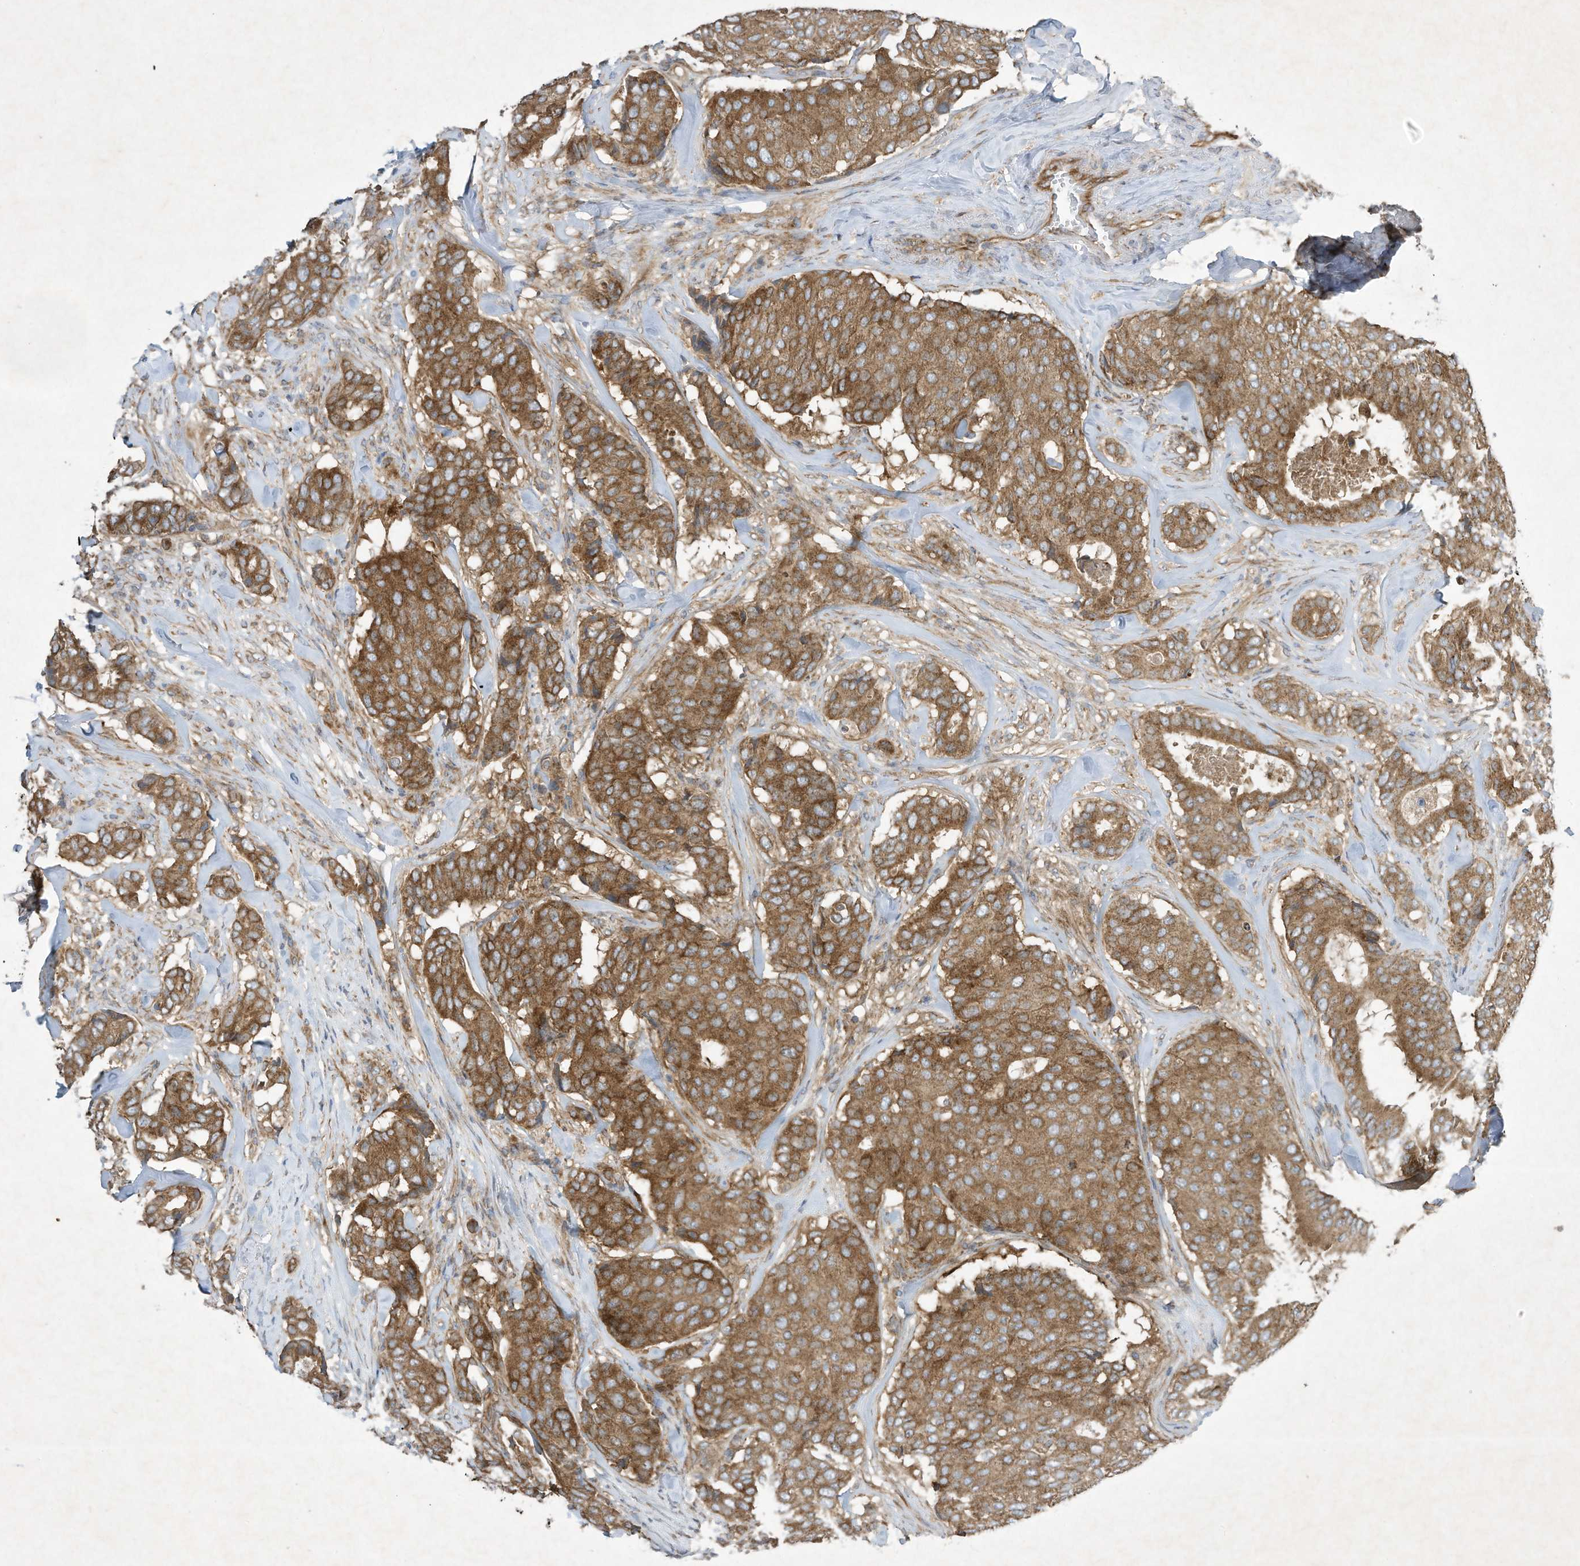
{"staining": {"intensity": "moderate", "quantity": ">75%", "location": "cytoplasmic/membranous"}, "tissue": "breast cancer", "cell_type": "Tumor cells", "image_type": "cancer", "snomed": [{"axis": "morphology", "description": "Duct carcinoma"}, {"axis": "topography", "description": "Breast"}], "caption": "Immunohistochemical staining of invasive ductal carcinoma (breast) shows moderate cytoplasmic/membranous protein staining in about >75% of tumor cells.", "gene": "SYNJ2", "patient": {"sex": "female", "age": 75}}